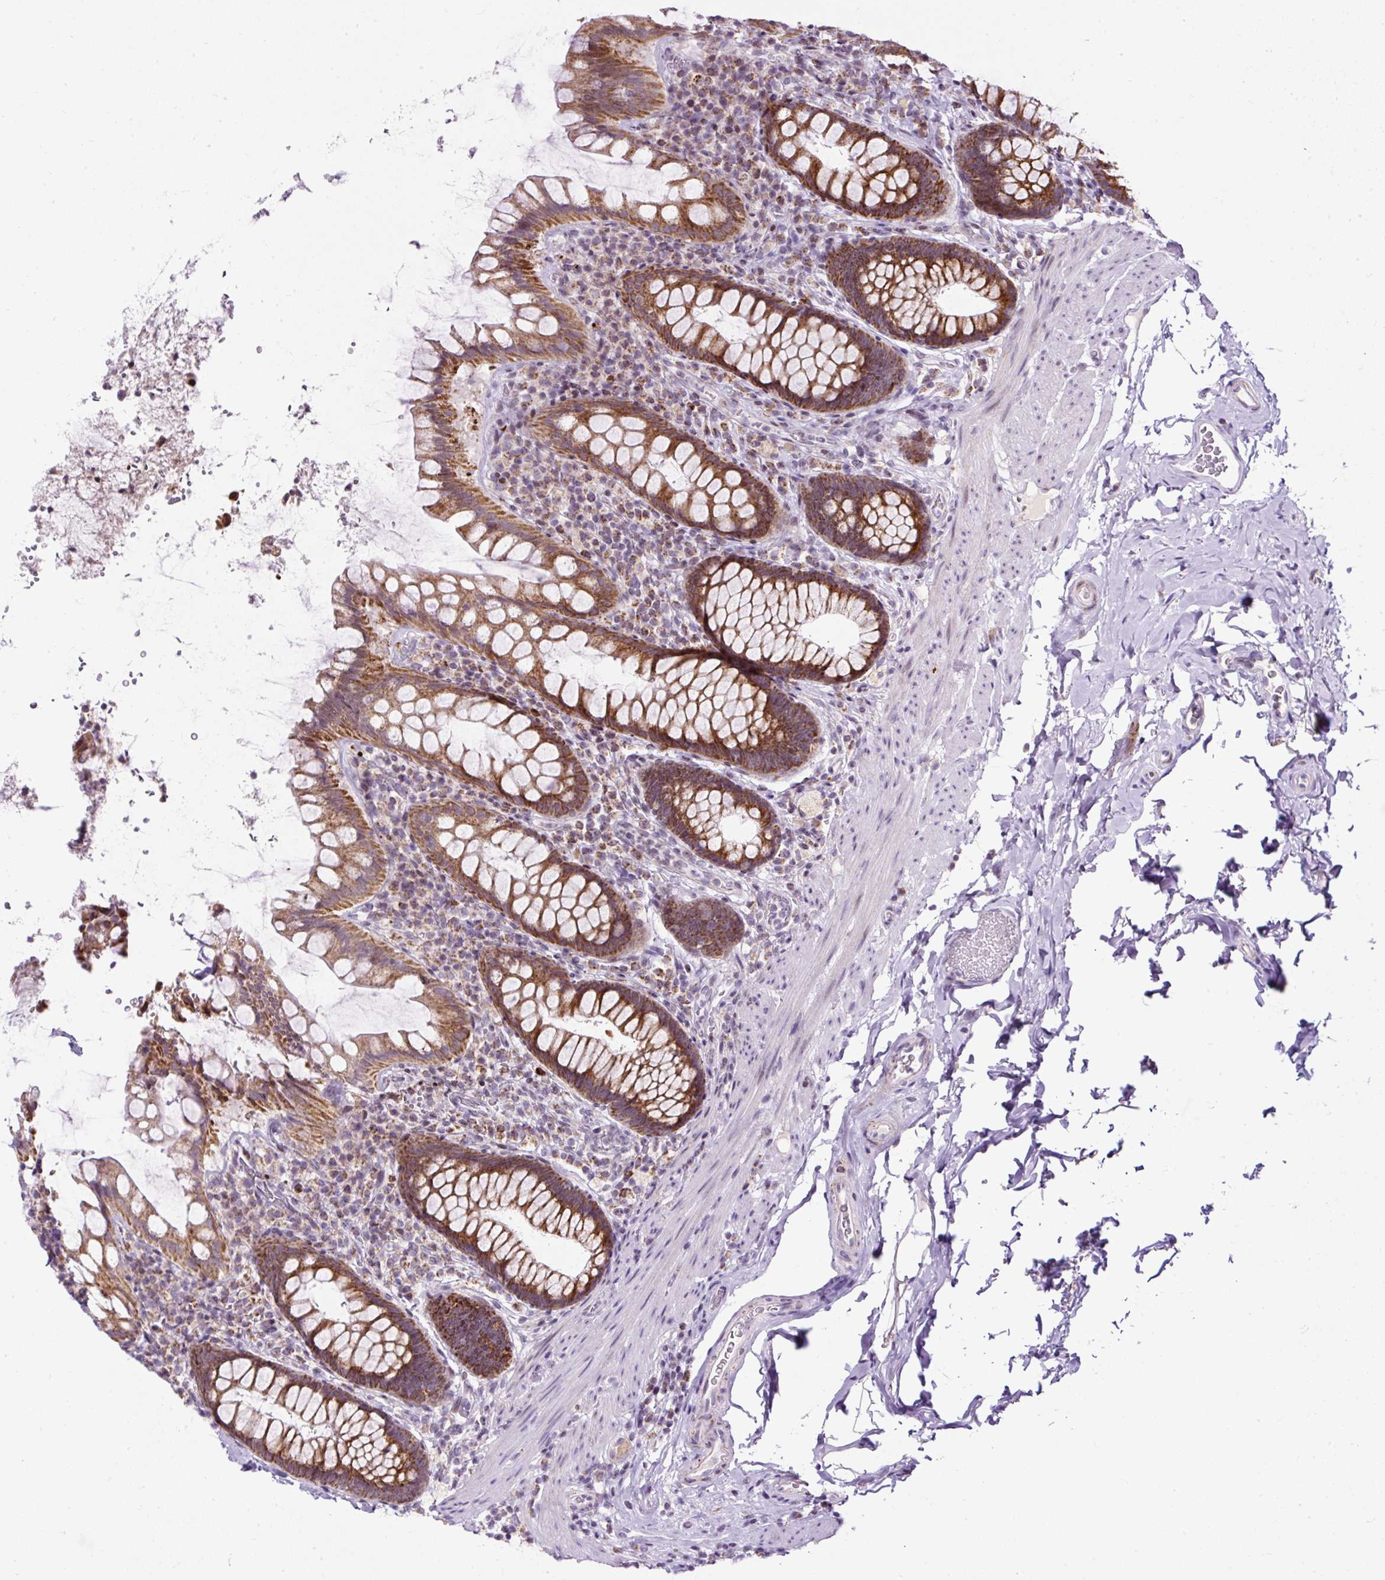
{"staining": {"intensity": "strong", "quantity": ">75%", "location": "cytoplasmic/membranous"}, "tissue": "rectum", "cell_type": "Glandular cells", "image_type": "normal", "snomed": [{"axis": "morphology", "description": "Normal tissue, NOS"}, {"axis": "topography", "description": "Rectum"}], "caption": "Rectum stained with DAB immunohistochemistry (IHC) displays high levels of strong cytoplasmic/membranous positivity in approximately >75% of glandular cells.", "gene": "FMC1", "patient": {"sex": "female", "age": 69}}